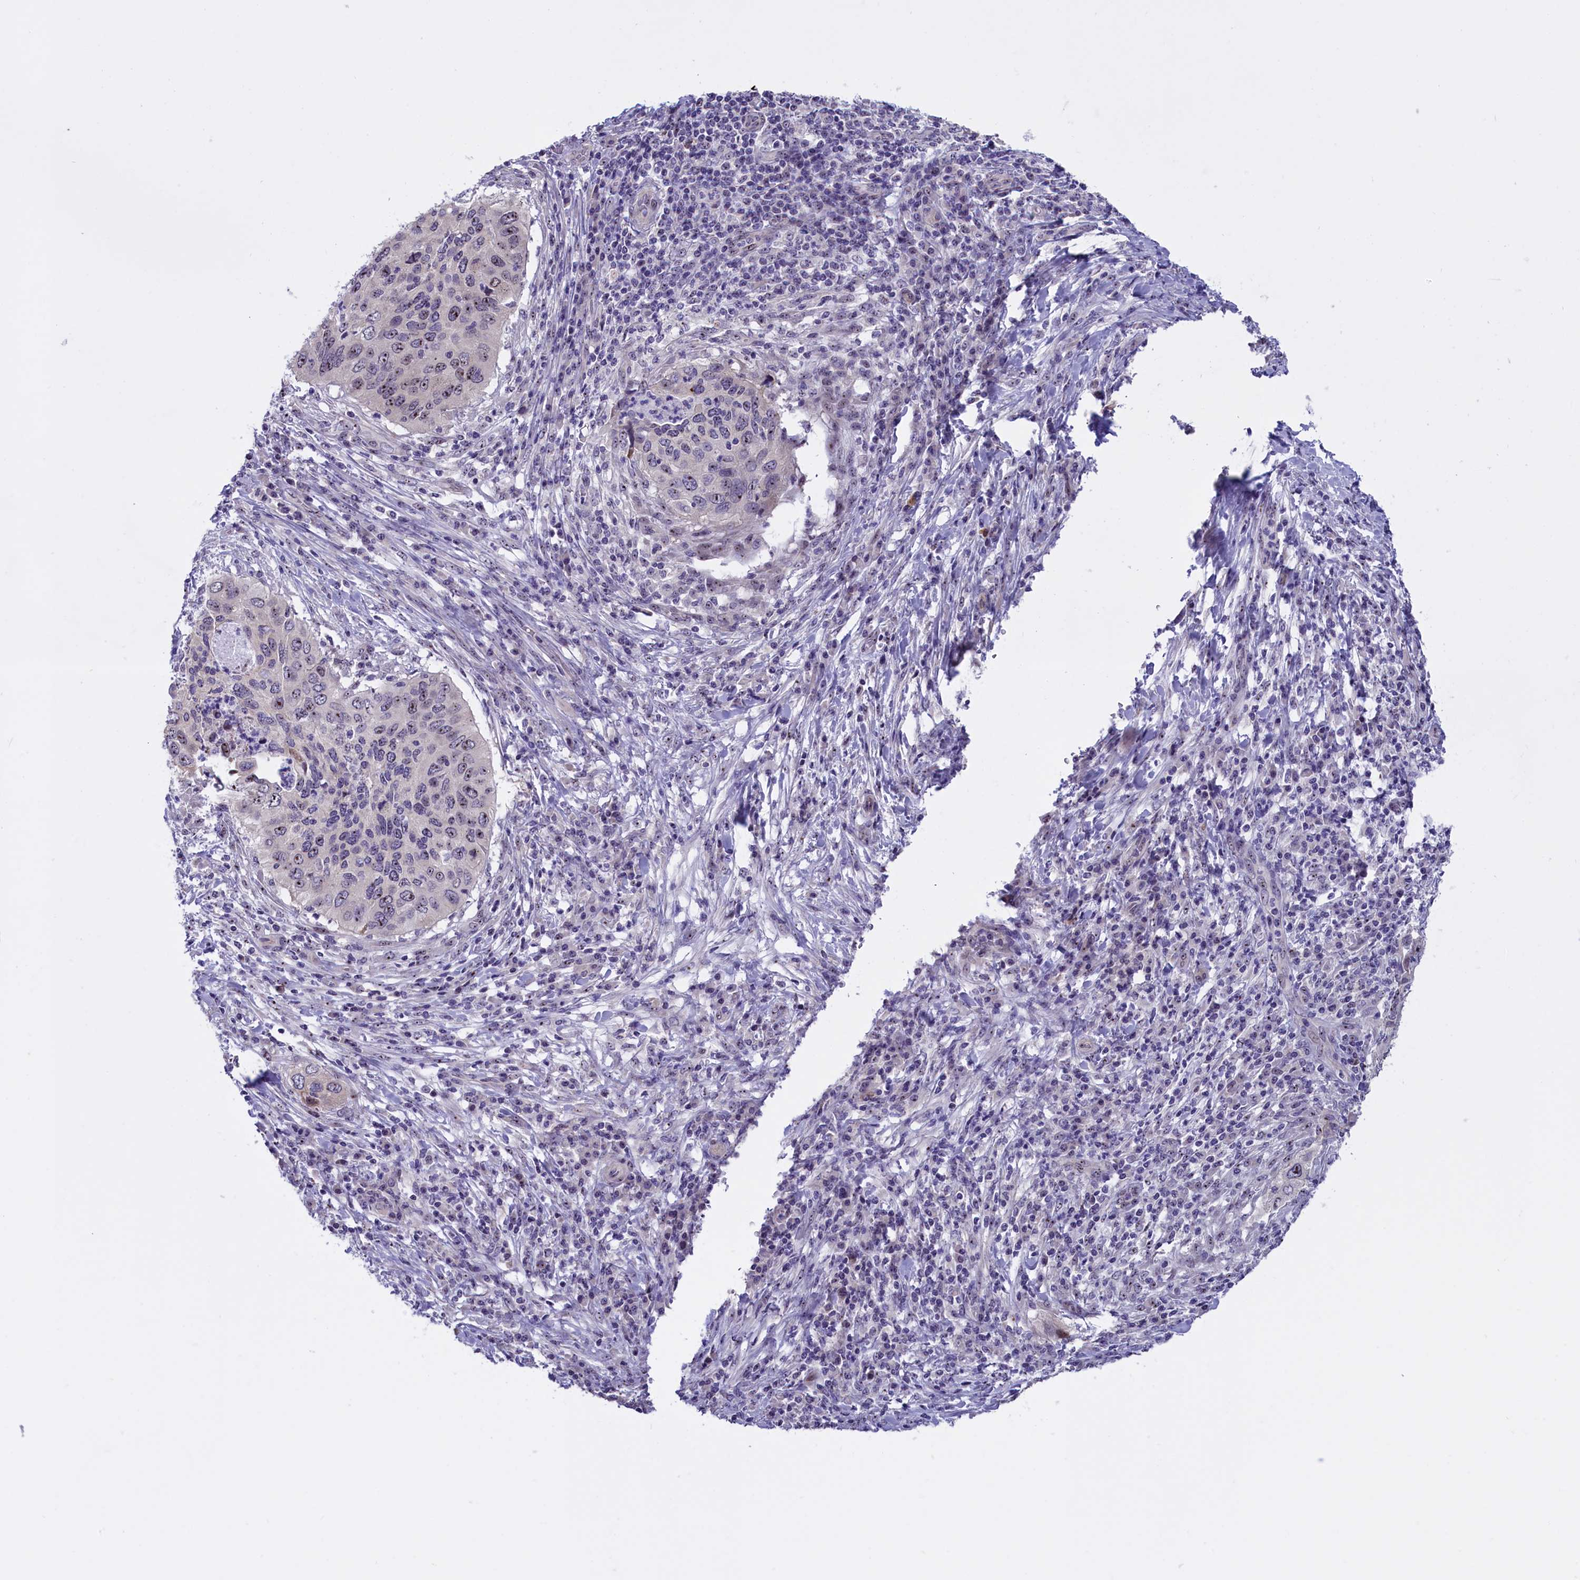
{"staining": {"intensity": "moderate", "quantity": "<25%", "location": "nuclear"}, "tissue": "cervical cancer", "cell_type": "Tumor cells", "image_type": "cancer", "snomed": [{"axis": "morphology", "description": "Squamous cell carcinoma, NOS"}, {"axis": "topography", "description": "Cervix"}], "caption": "Immunohistochemical staining of human cervical squamous cell carcinoma exhibits low levels of moderate nuclear protein positivity in approximately <25% of tumor cells. (DAB (3,3'-diaminobenzidine) IHC with brightfield microscopy, high magnification).", "gene": "TBL3", "patient": {"sex": "female", "age": 38}}